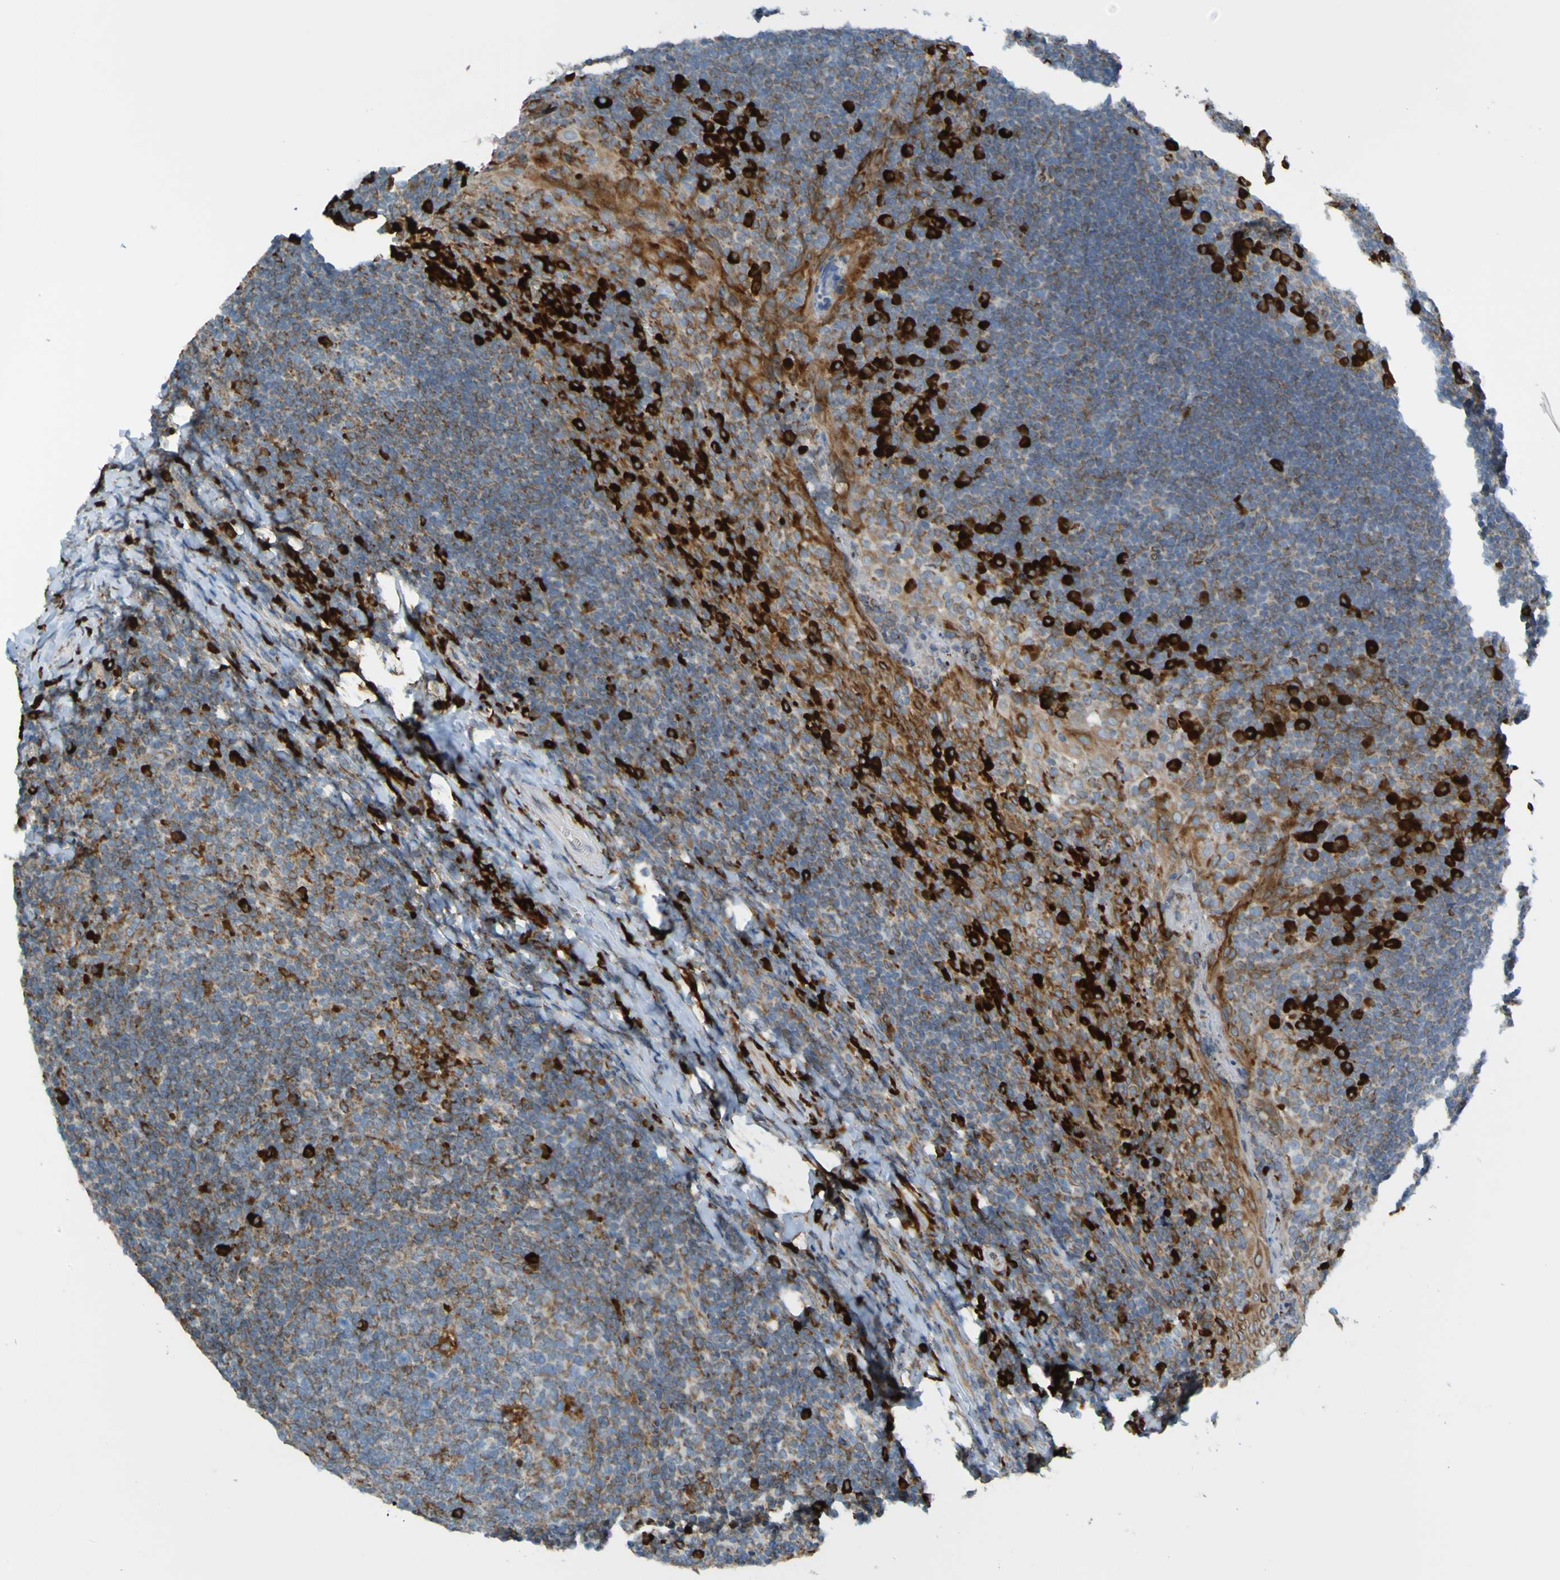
{"staining": {"intensity": "weak", "quantity": "25%-75%", "location": "cytoplasmic/membranous"}, "tissue": "tonsil", "cell_type": "Germinal center cells", "image_type": "normal", "snomed": [{"axis": "morphology", "description": "Normal tissue, NOS"}, {"axis": "topography", "description": "Tonsil"}], "caption": "Germinal center cells demonstrate low levels of weak cytoplasmic/membranous staining in about 25%-75% of cells in unremarkable tonsil. (DAB (3,3'-diaminobenzidine) IHC, brown staining for protein, blue staining for nuclei).", "gene": "SSR1", "patient": {"sex": "male", "age": 37}}